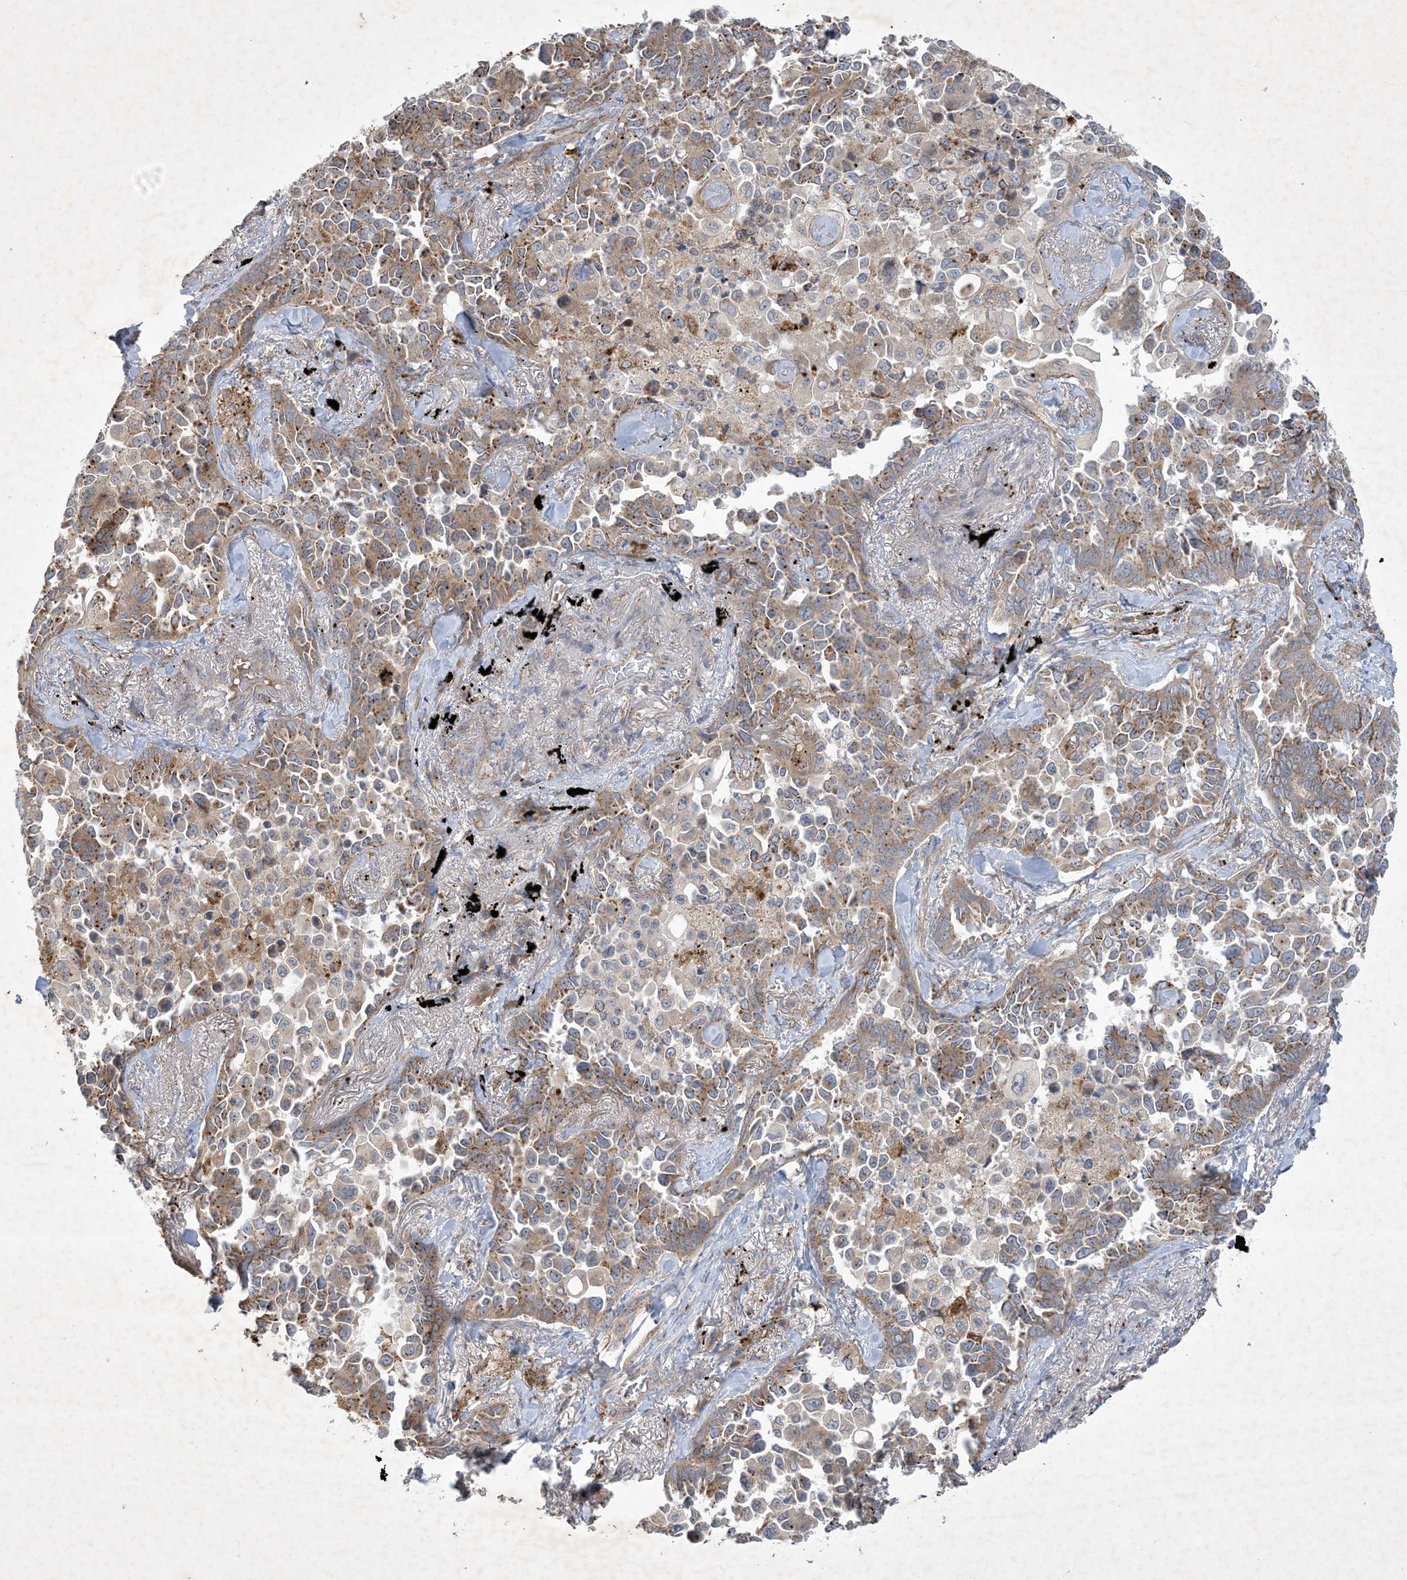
{"staining": {"intensity": "moderate", "quantity": ">75%", "location": "cytoplasmic/membranous"}, "tissue": "lung cancer", "cell_type": "Tumor cells", "image_type": "cancer", "snomed": [{"axis": "morphology", "description": "Adenocarcinoma, NOS"}, {"axis": "topography", "description": "Lung"}], "caption": "Immunohistochemistry (IHC) (DAB (3,3'-diaminobenzidine)) staining of adenocarcinoma (lung) demonstrates moderate cytoplasmic/membranous protein positivity in approximately >75% of tumor cells.", "gene": "MRPS18A", "patient": {"sex": "female", "age": 67}}